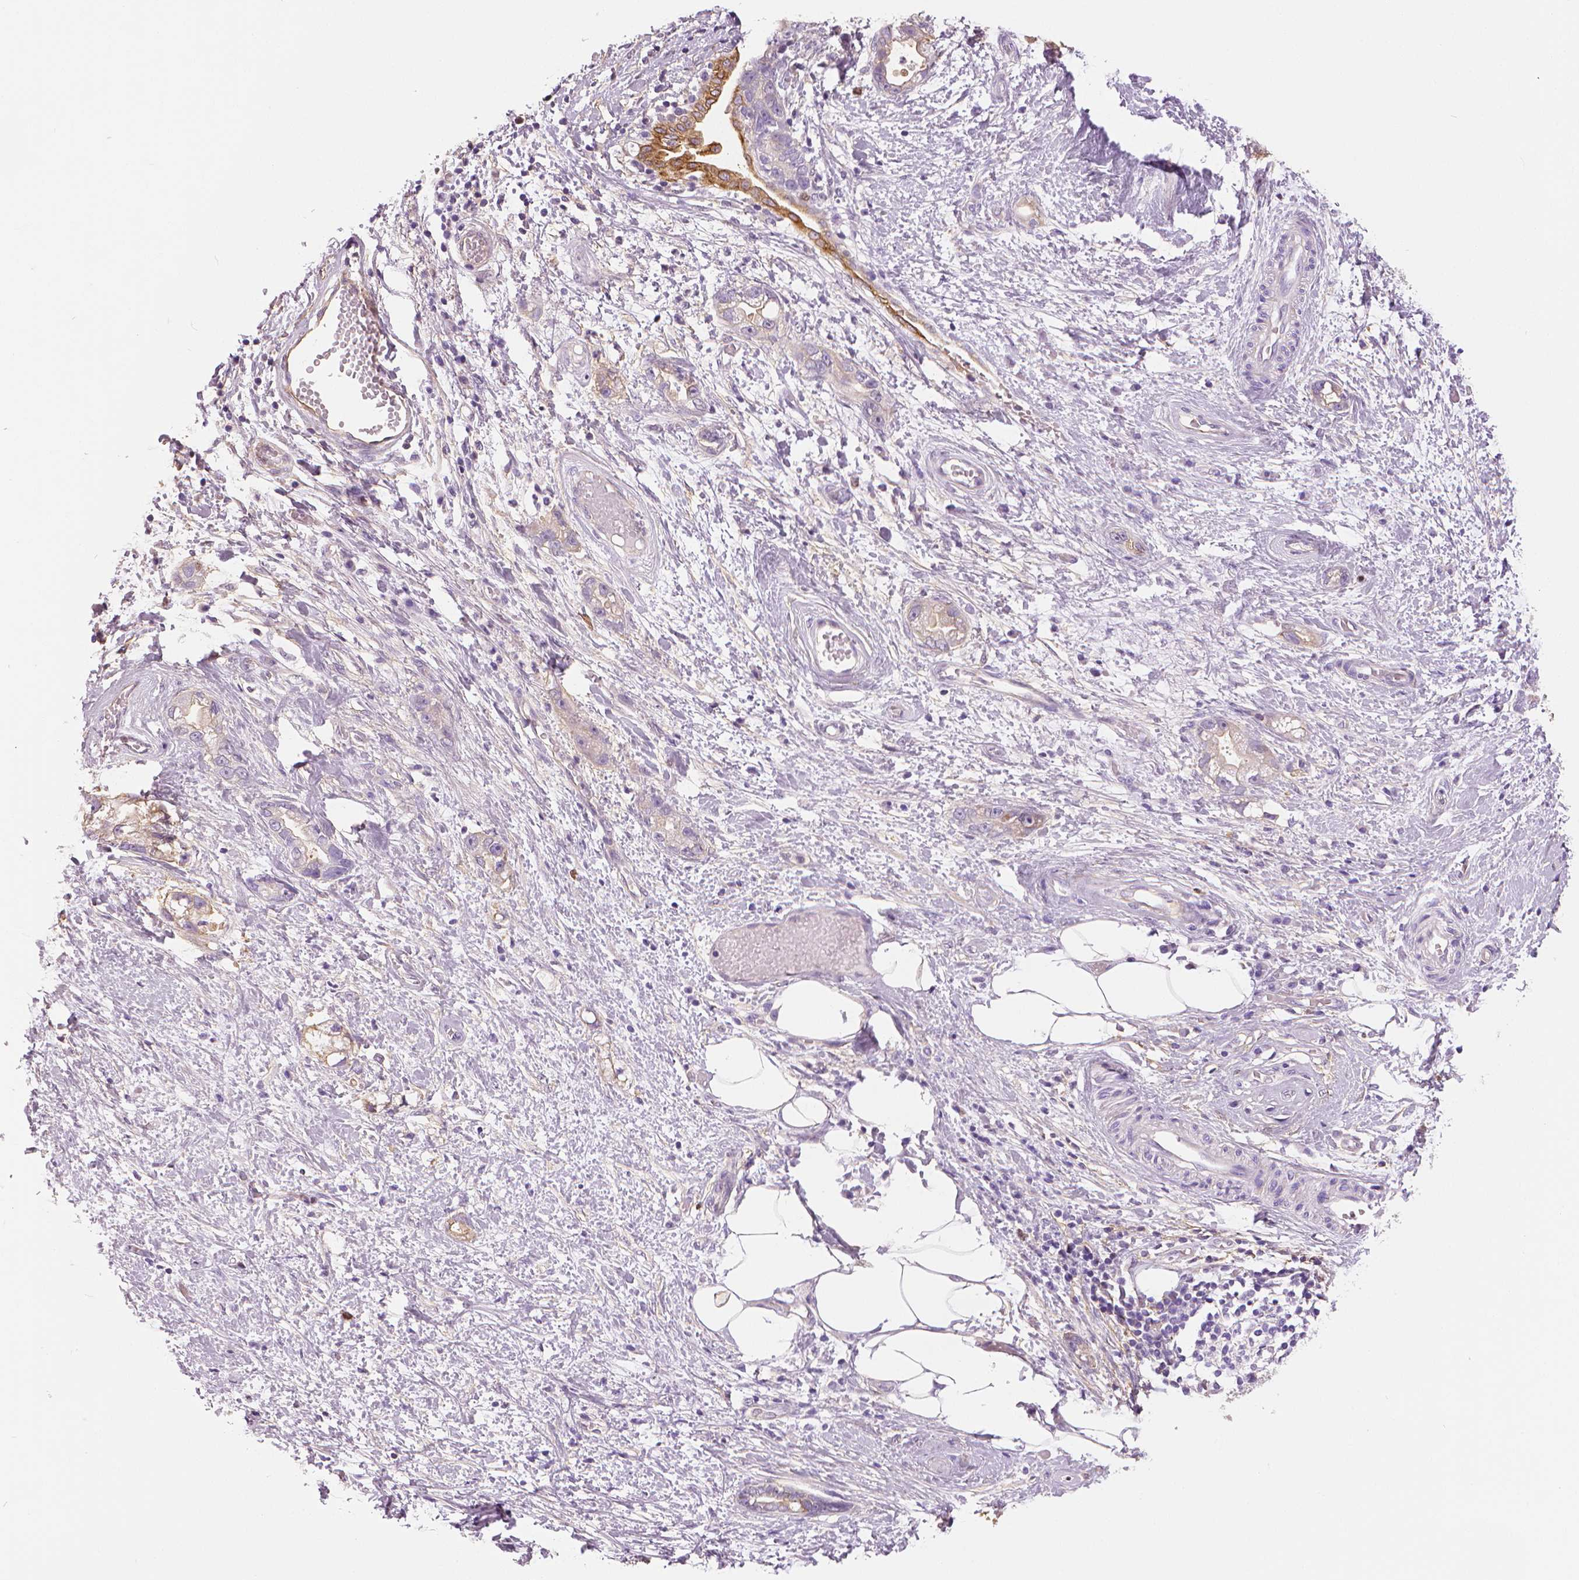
{"staining": {"intensity": "negative", "quantity": "none", "location": "none"}, "tissue": "stomach cancer", "cell_type": "Tumor cells", "image_type": "cancer", "snomed": [{"axis": "morphology", "description": "Adenocarcinoma, NOS"}, {"axis": "topography", "description": "Stomach"}], "caption": "Human adenocarcinoma (stomach) stained for a protein using immunohistochemistry (IHC) reveals no positivity in tumor cells.", "gene": "MKI67", "patient": {"sex": "male", "age": 55}}